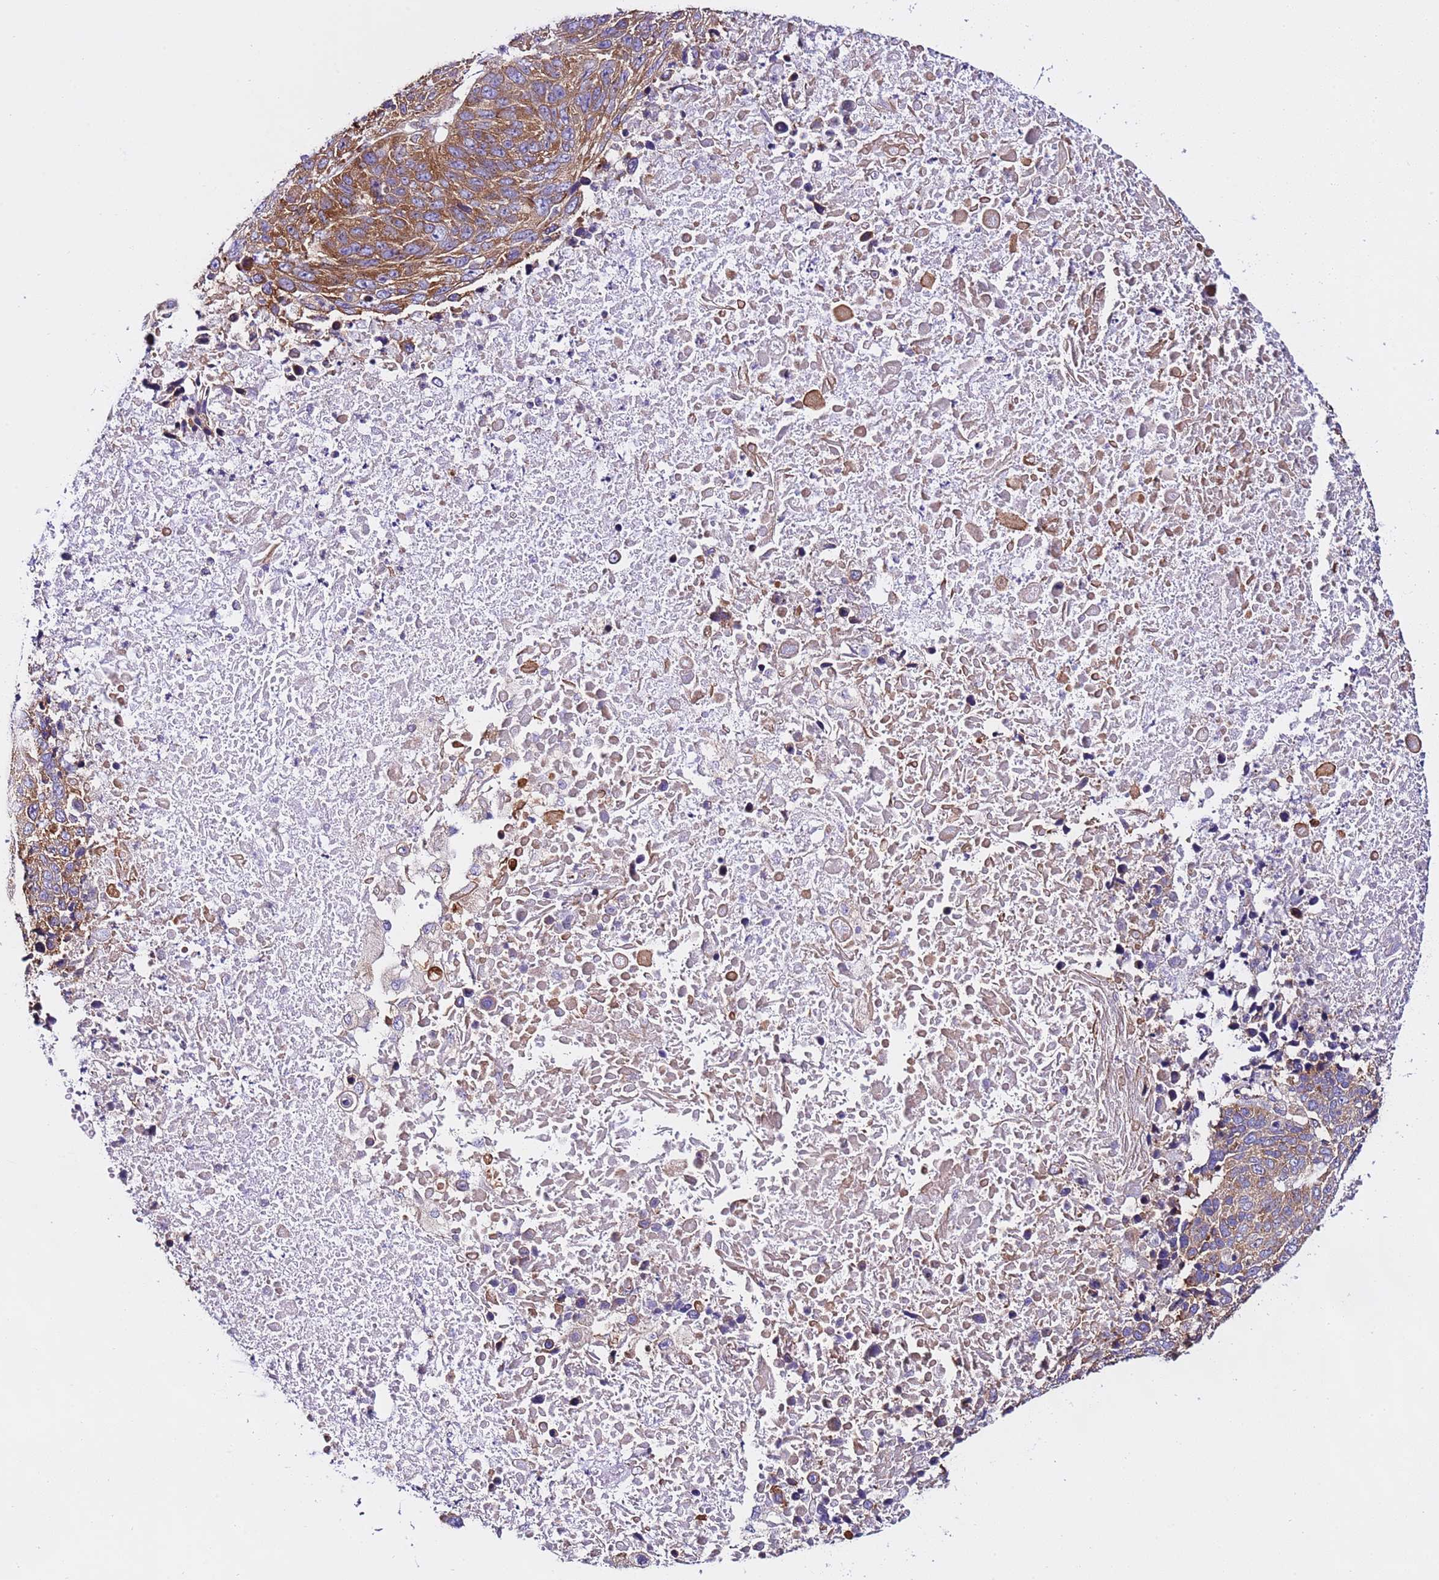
{"staining": {"intensity": "moderate", "quantity": ">75%", "location": "cytoplasmic/membranous"}, "tissue": "lung cancer", "cell_type": "Tumor cells", "image_type": "cancer", "snomed": [{"axis": "morphology", "description": "Normal tissue, NOS"}, {"axis": "morphology", "description": "Squamous cell carcinoma, NOS"}, {"axis": "topography", "description": "Lymph node"}, {"axis": "topography", "description": "Lung"}], "caption": "An image showing moderate cytoplasmic/membranous staining in about >75% of tumor cells in lung squamous cell carcinoma, as visualized by brown immunohistochemical staining.", "gene": "VARS1", "patient": {"sex": "male", "age": 66}}